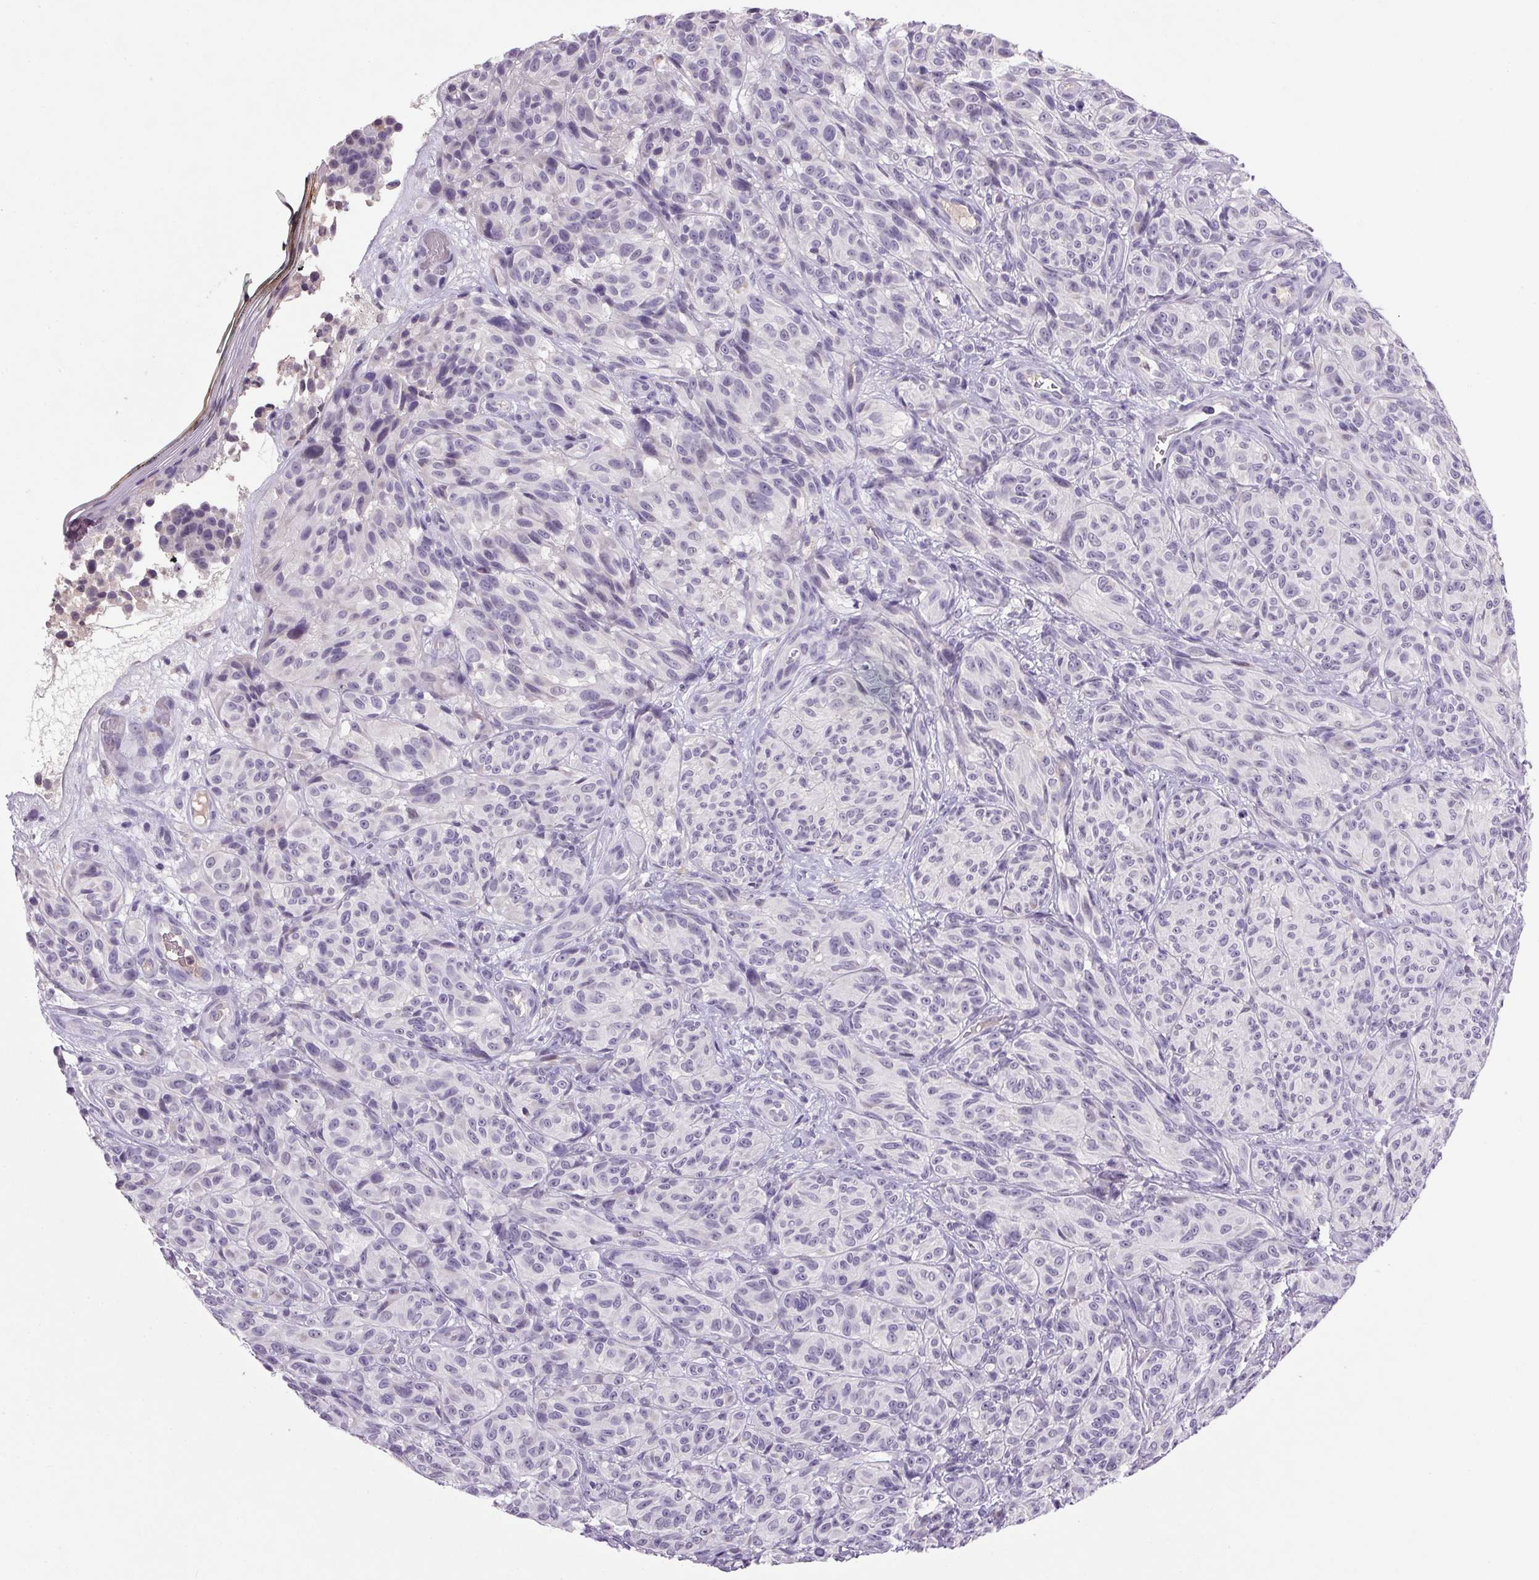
{"staining": {"intensity": "negative", "quantity": "none", "location": "none"}, "tissue": "melanoma", "cell_type": "Tumor cells", "image_type": "cancer", "snomed": [{"axis": "morphology", "description": "Malignant melanoma, NOS"}, {"axis": "topography", "description": "Skin"}], "caption": "Malignant melanoma was stained to show a protein in brown. There is no significant staining in tumor cells. (Brightfield microscopy of DAB (3,3'-diaminobenzidine) immunohistochemistry (IHC) at high magnification).", "gene": "TRDN", "patient": {"sex": "female", "age": 85}}